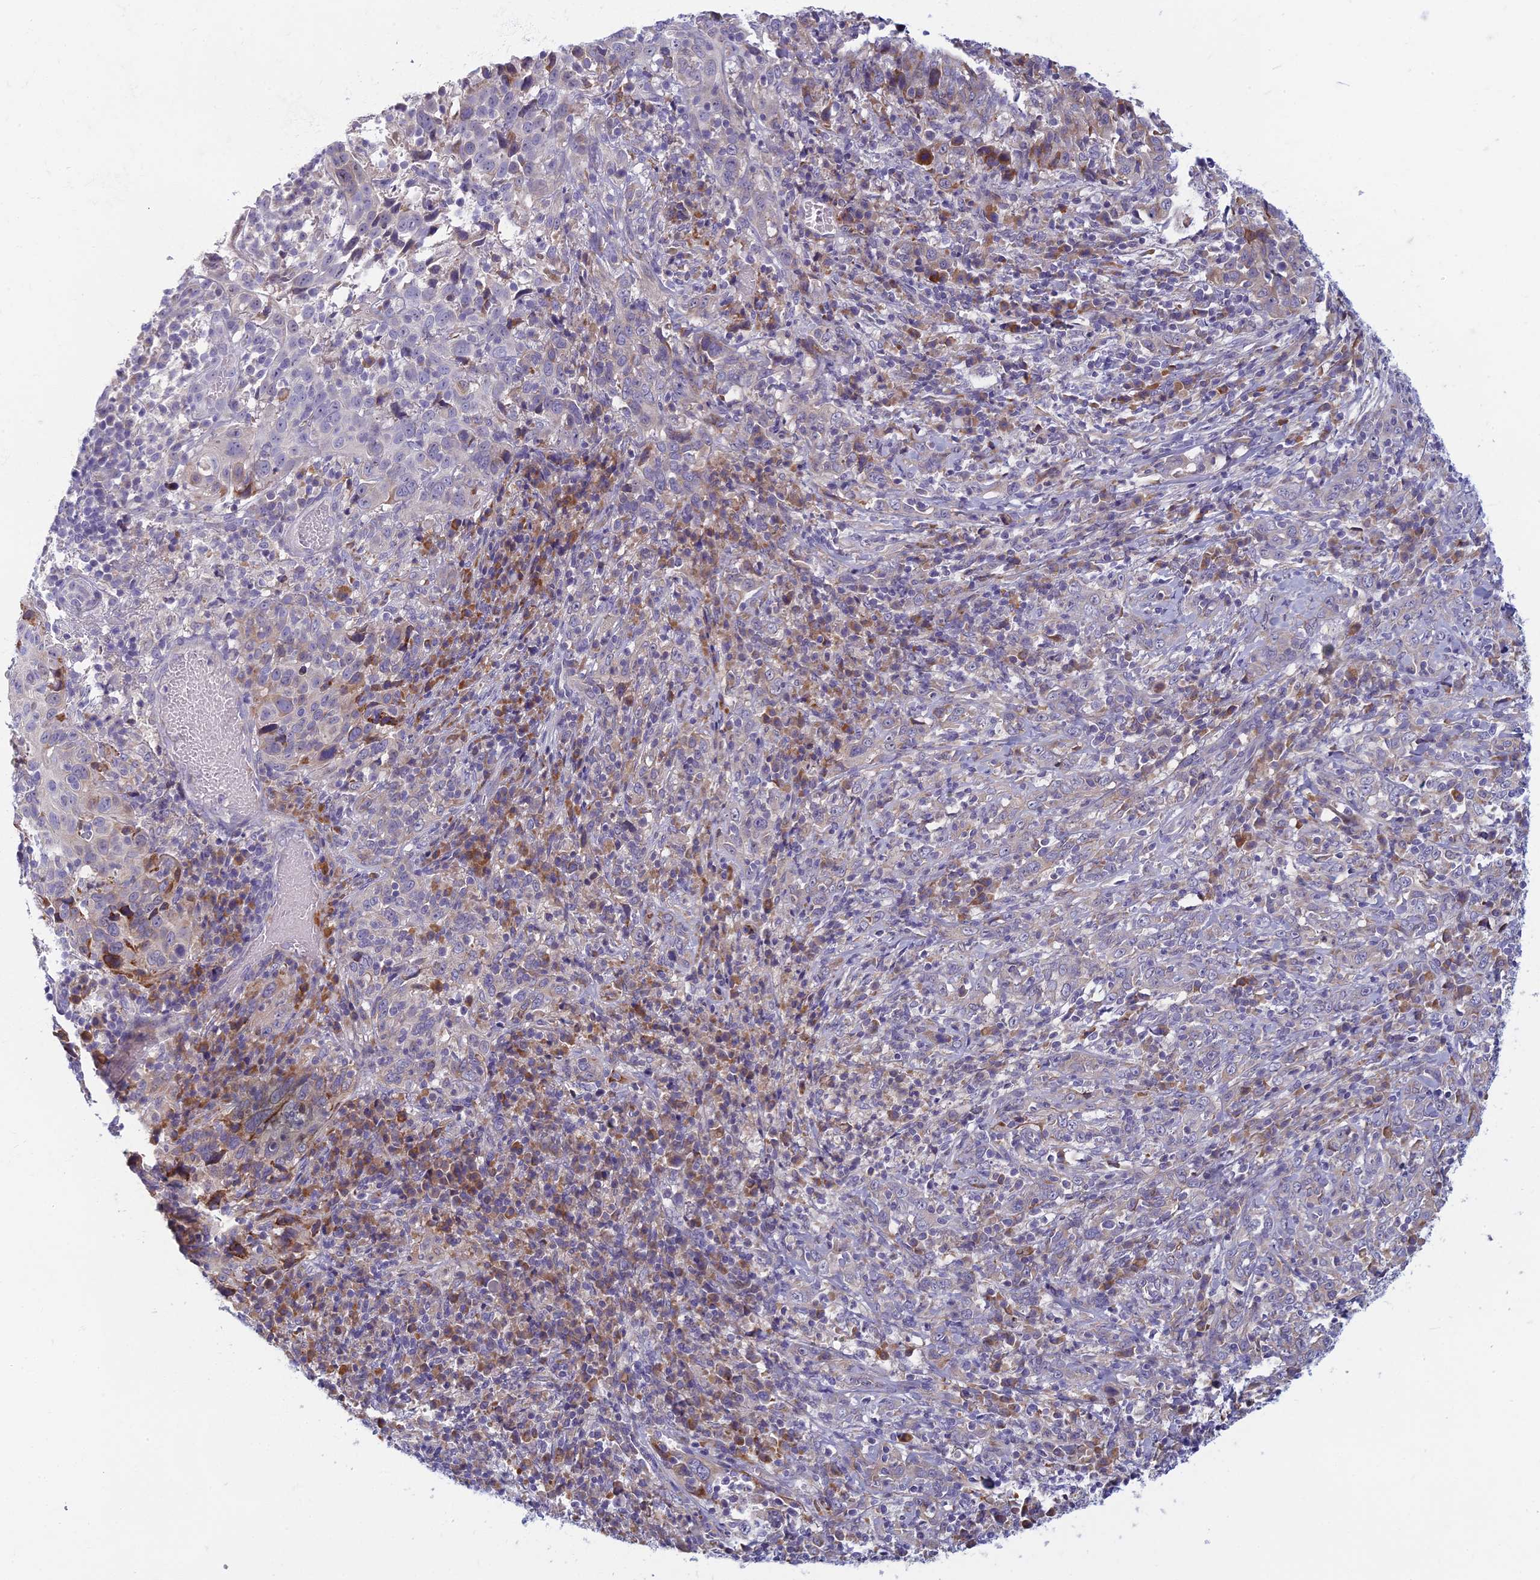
{"staining": {"intensity": "negative", "quantity": "none", "location": "none"}, "tissue": "cervical cancer", "cell_type": "Tumor cells", "image_type": "cancer", "snomed": [{"axis": "morphology", "description": "Squamous cell carcinoma, NOS"}, {"axis": "topography", "description": "Cervix"}], "caption": "There is no significant expression in tumor cells of cervical cancer.", "gene": "DDX51", "patient": {"sex": "female", "age": 46}}